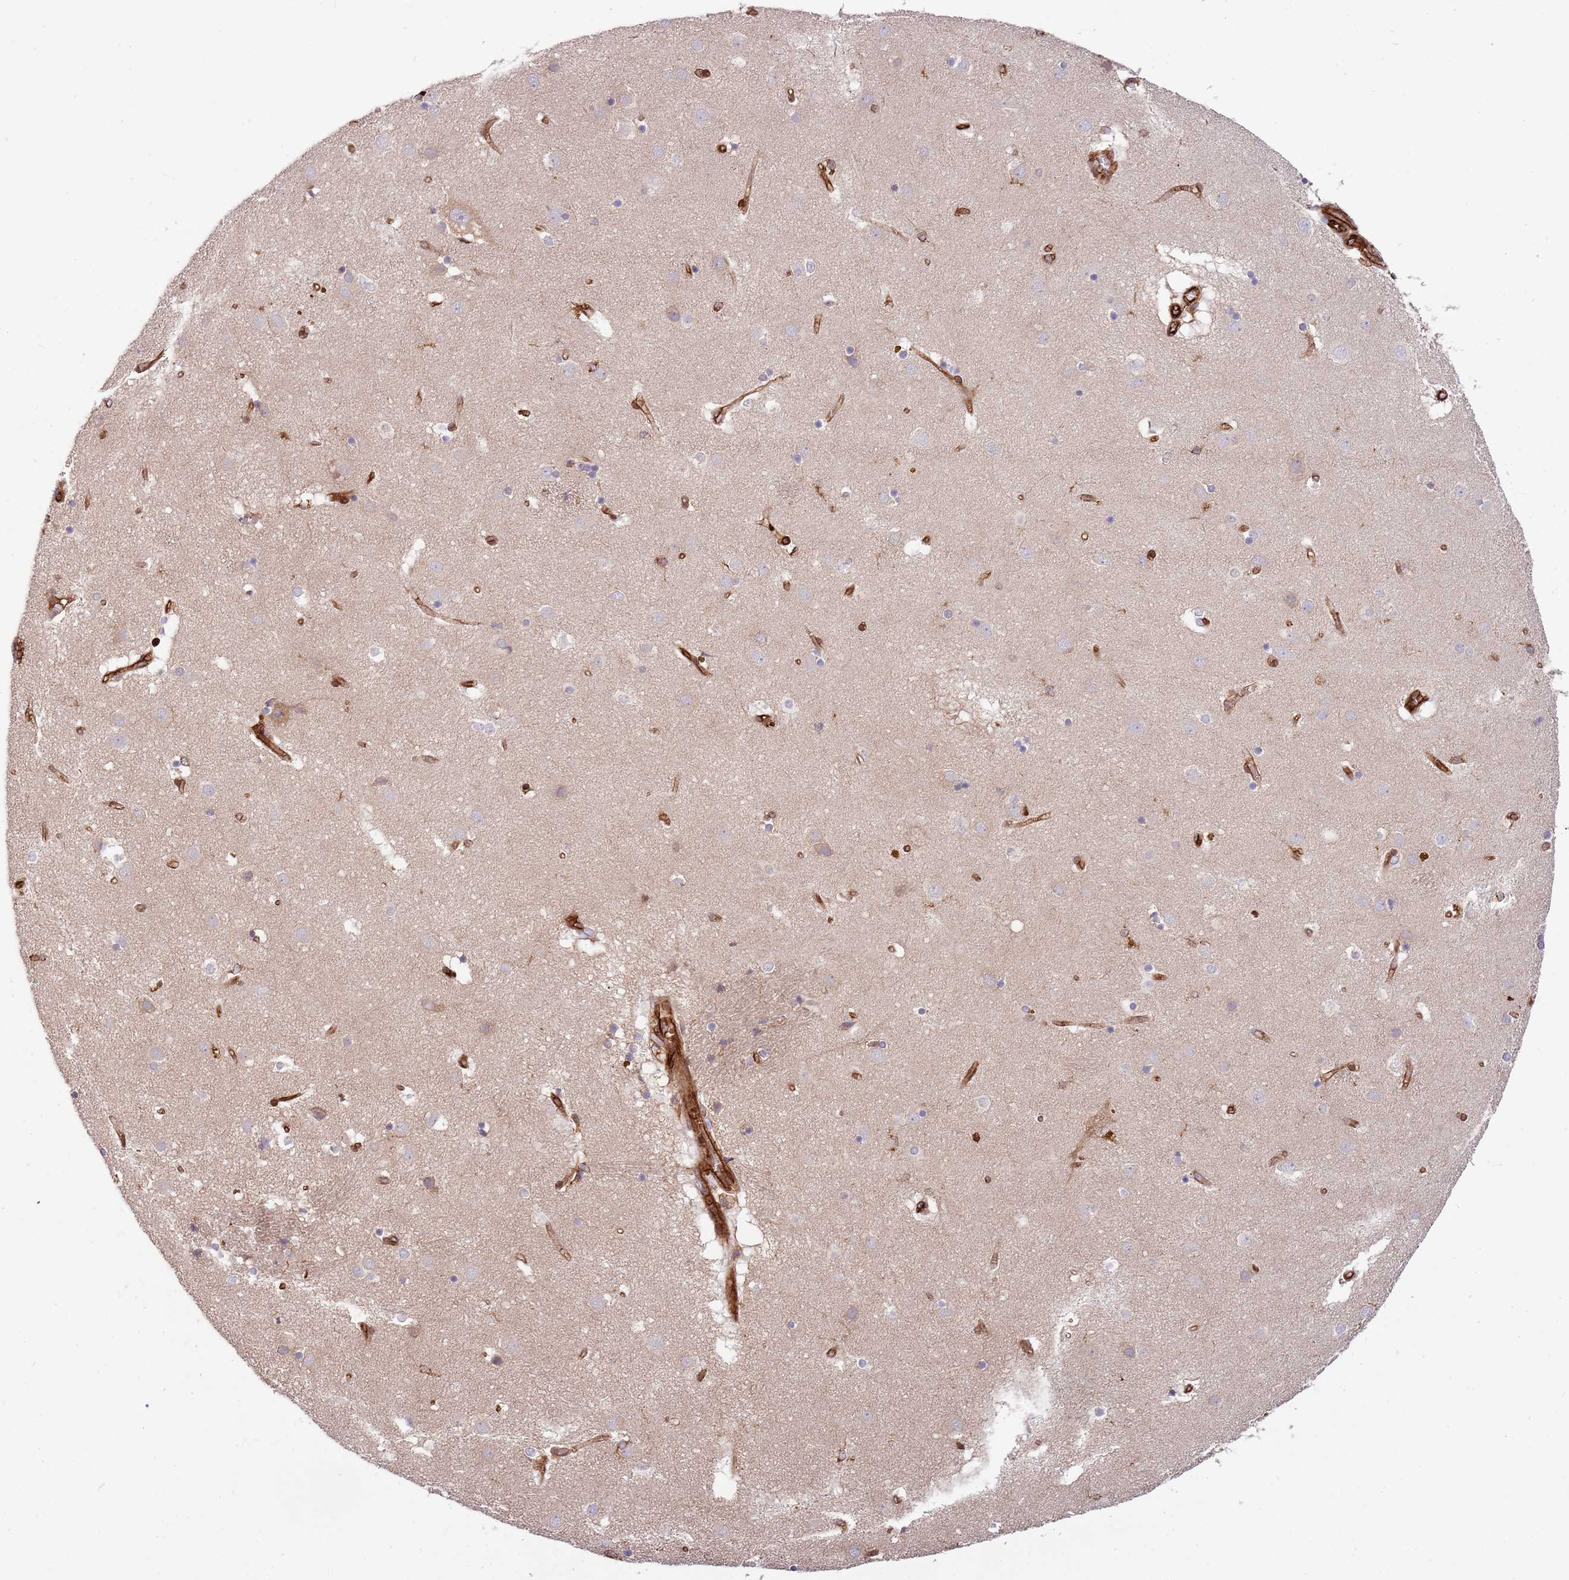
{"staining": {"intensity": "weak", "quantity": "<25%", "location": "cytoplasmic/membranous"}, "tissue": "caudate", "cell_type": "Glial cells", "image_type": "normal", "snomed": [{"axis": "morphology", "description": "Normal tissue, NOS"}, {"axis": "topography", "description": "Lateral ventricle wall"}], "caption": "This is an immunohistochemistry micrograph of unremarkable caudate. There is no positivity in glial cells.", "gene": "KBTBD6", "patient": {"sex": "male", "age": 70}}